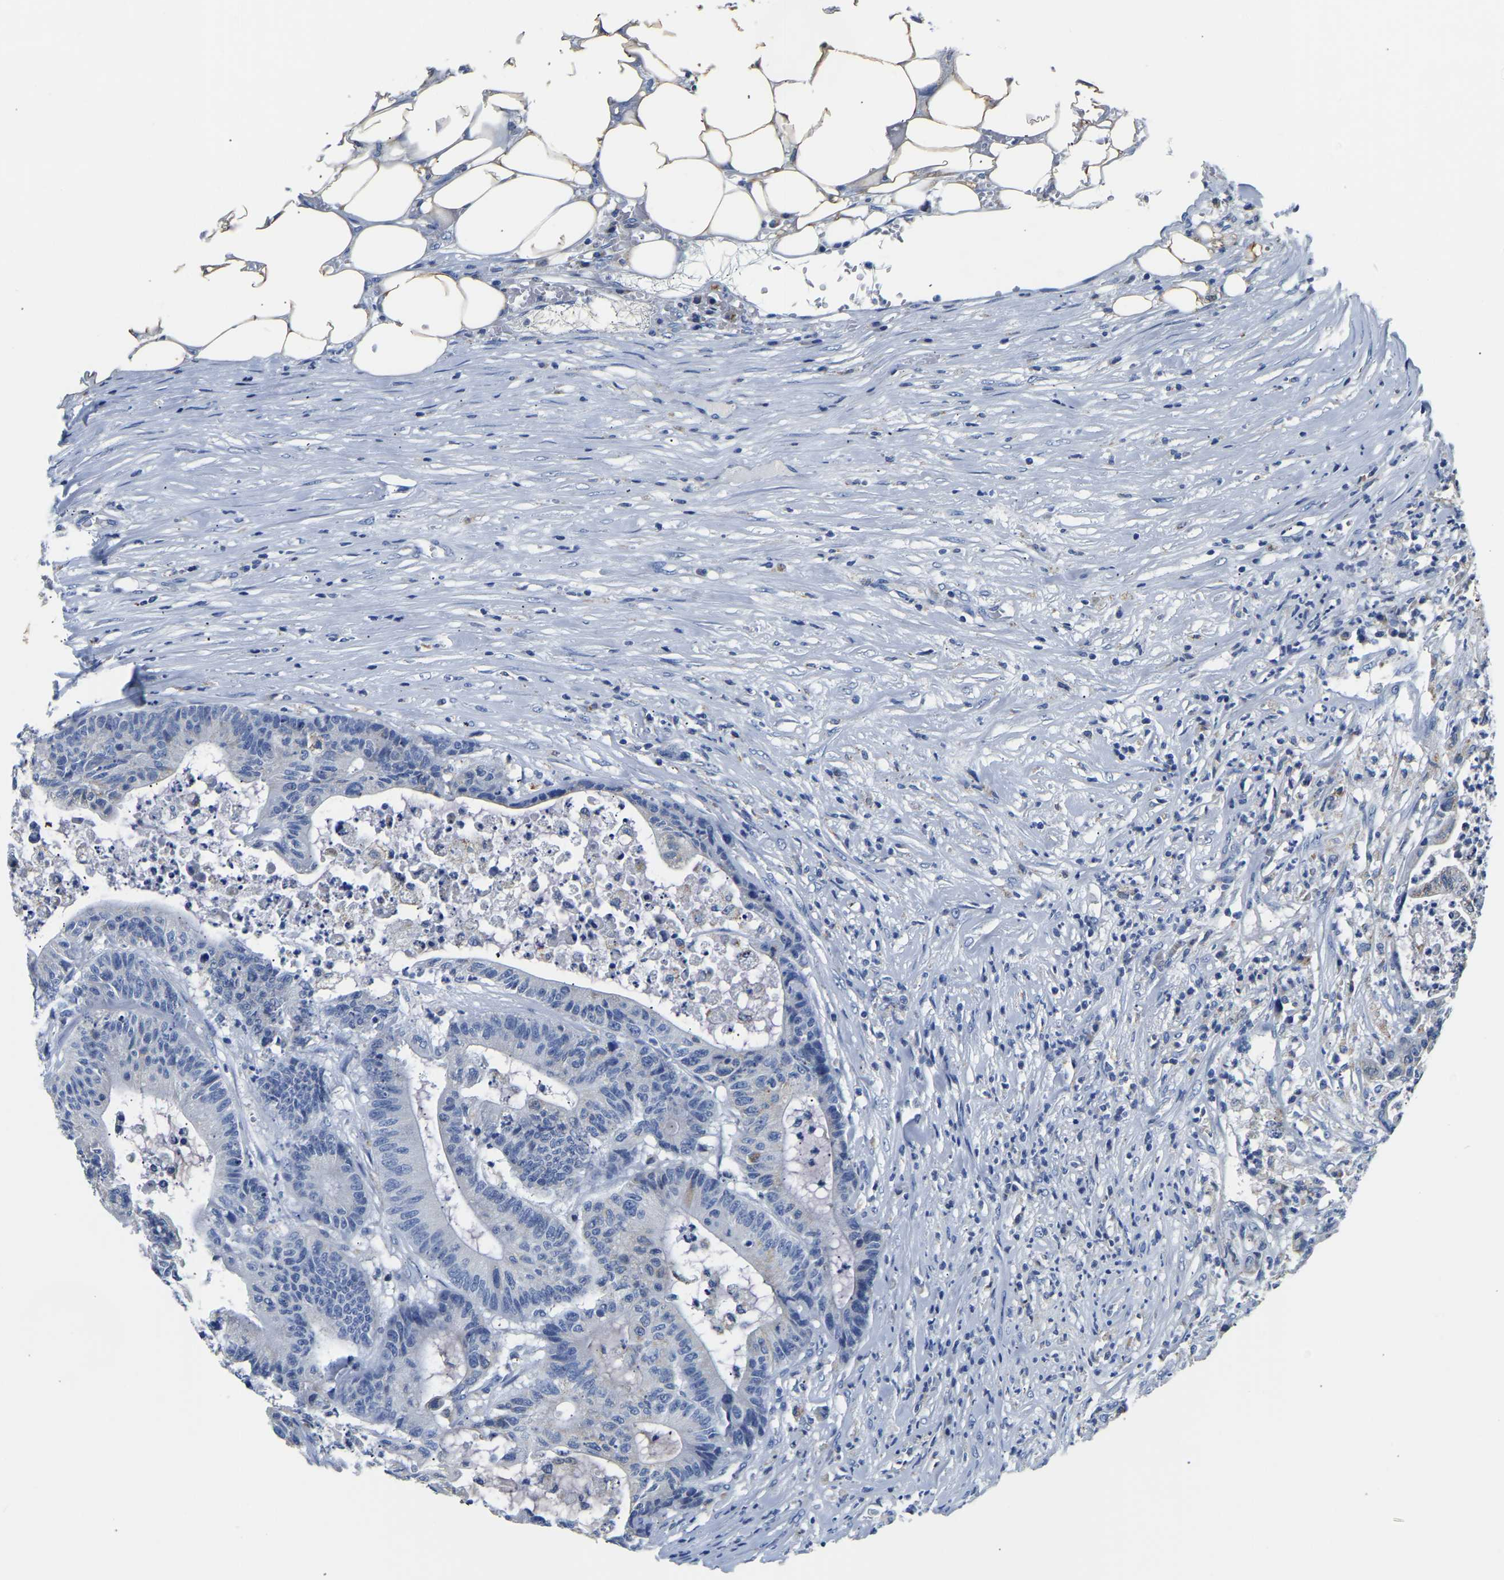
{"staining": {"intensity": "negative", "quantity": "none", "location": "none"}, "tissue": "colorectal cancer", "cell_type": "Tumor cells", "image_type": "cancer", "snomed": [{"axis": "morphology", "description": "Adenocarcinoma, NOS"}, {"axis": "topography", "description": "Colon"}], "caption": "The photomicrograph demonstrates no staining of tumor cells in adenocarcinoma (colorectal).", "gene": "PCK2", "patient": {"sex": "female", "age": 84}}